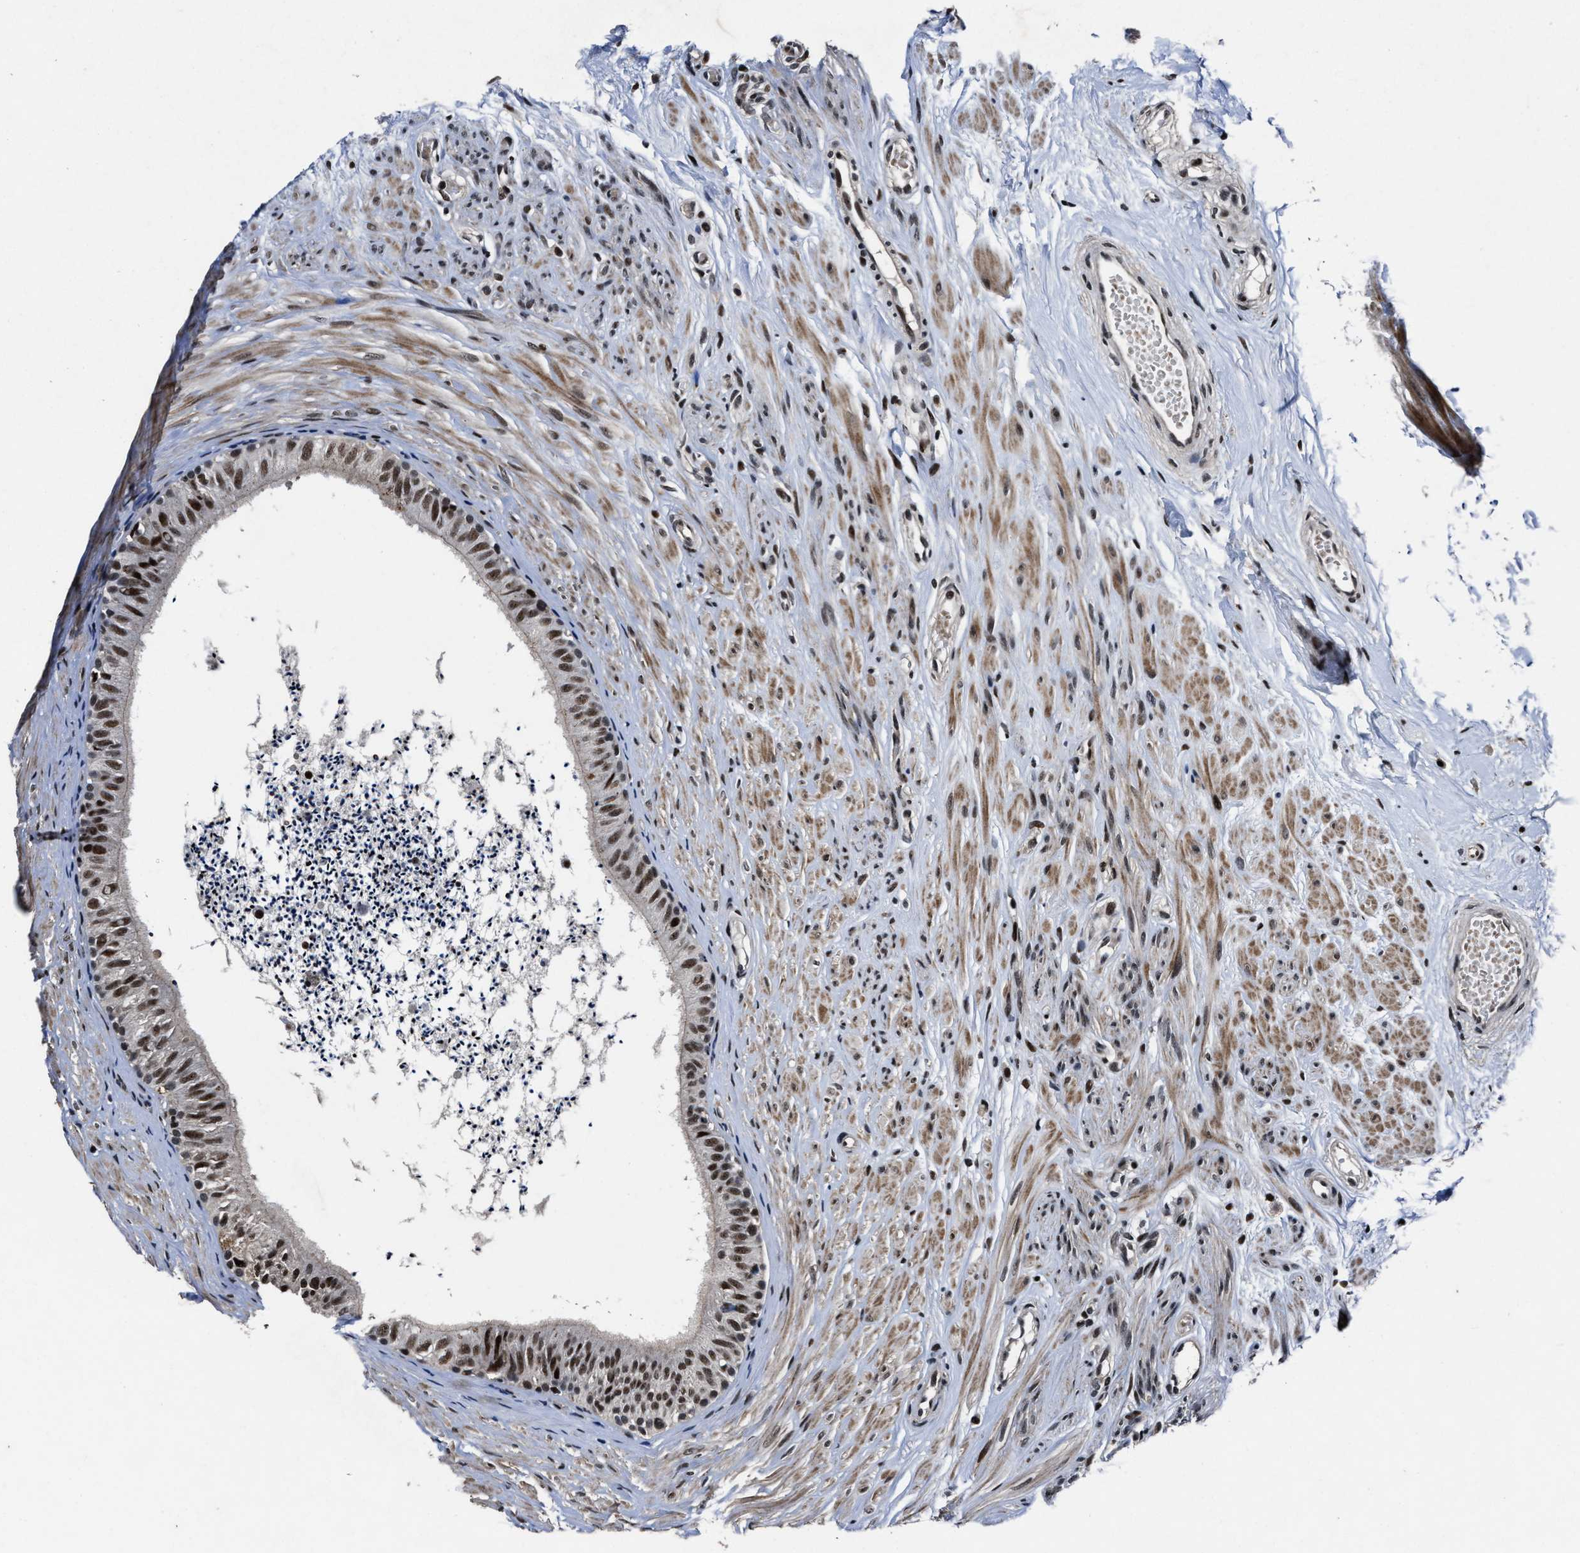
{"staining": {"intensity": "strong", "quantity": ">75%", "location": "nuclear"}, "tissue": "epididymis", "cell_type": "Glandular cells", "image_type": "normal", "snomed": [{"axis": "morphology", "description": "Normal tissue, NOS"}, {"axis": "topography", "description": "Epididymis"}], "caption": "Strong nuclear protein staining is present in about >75% of glandular cells in epididymis. (DAB IHC with brightfield microscopy, high magnification).", "gene": "ZNF233", "patient": {"sex": "male", "age": 56}}